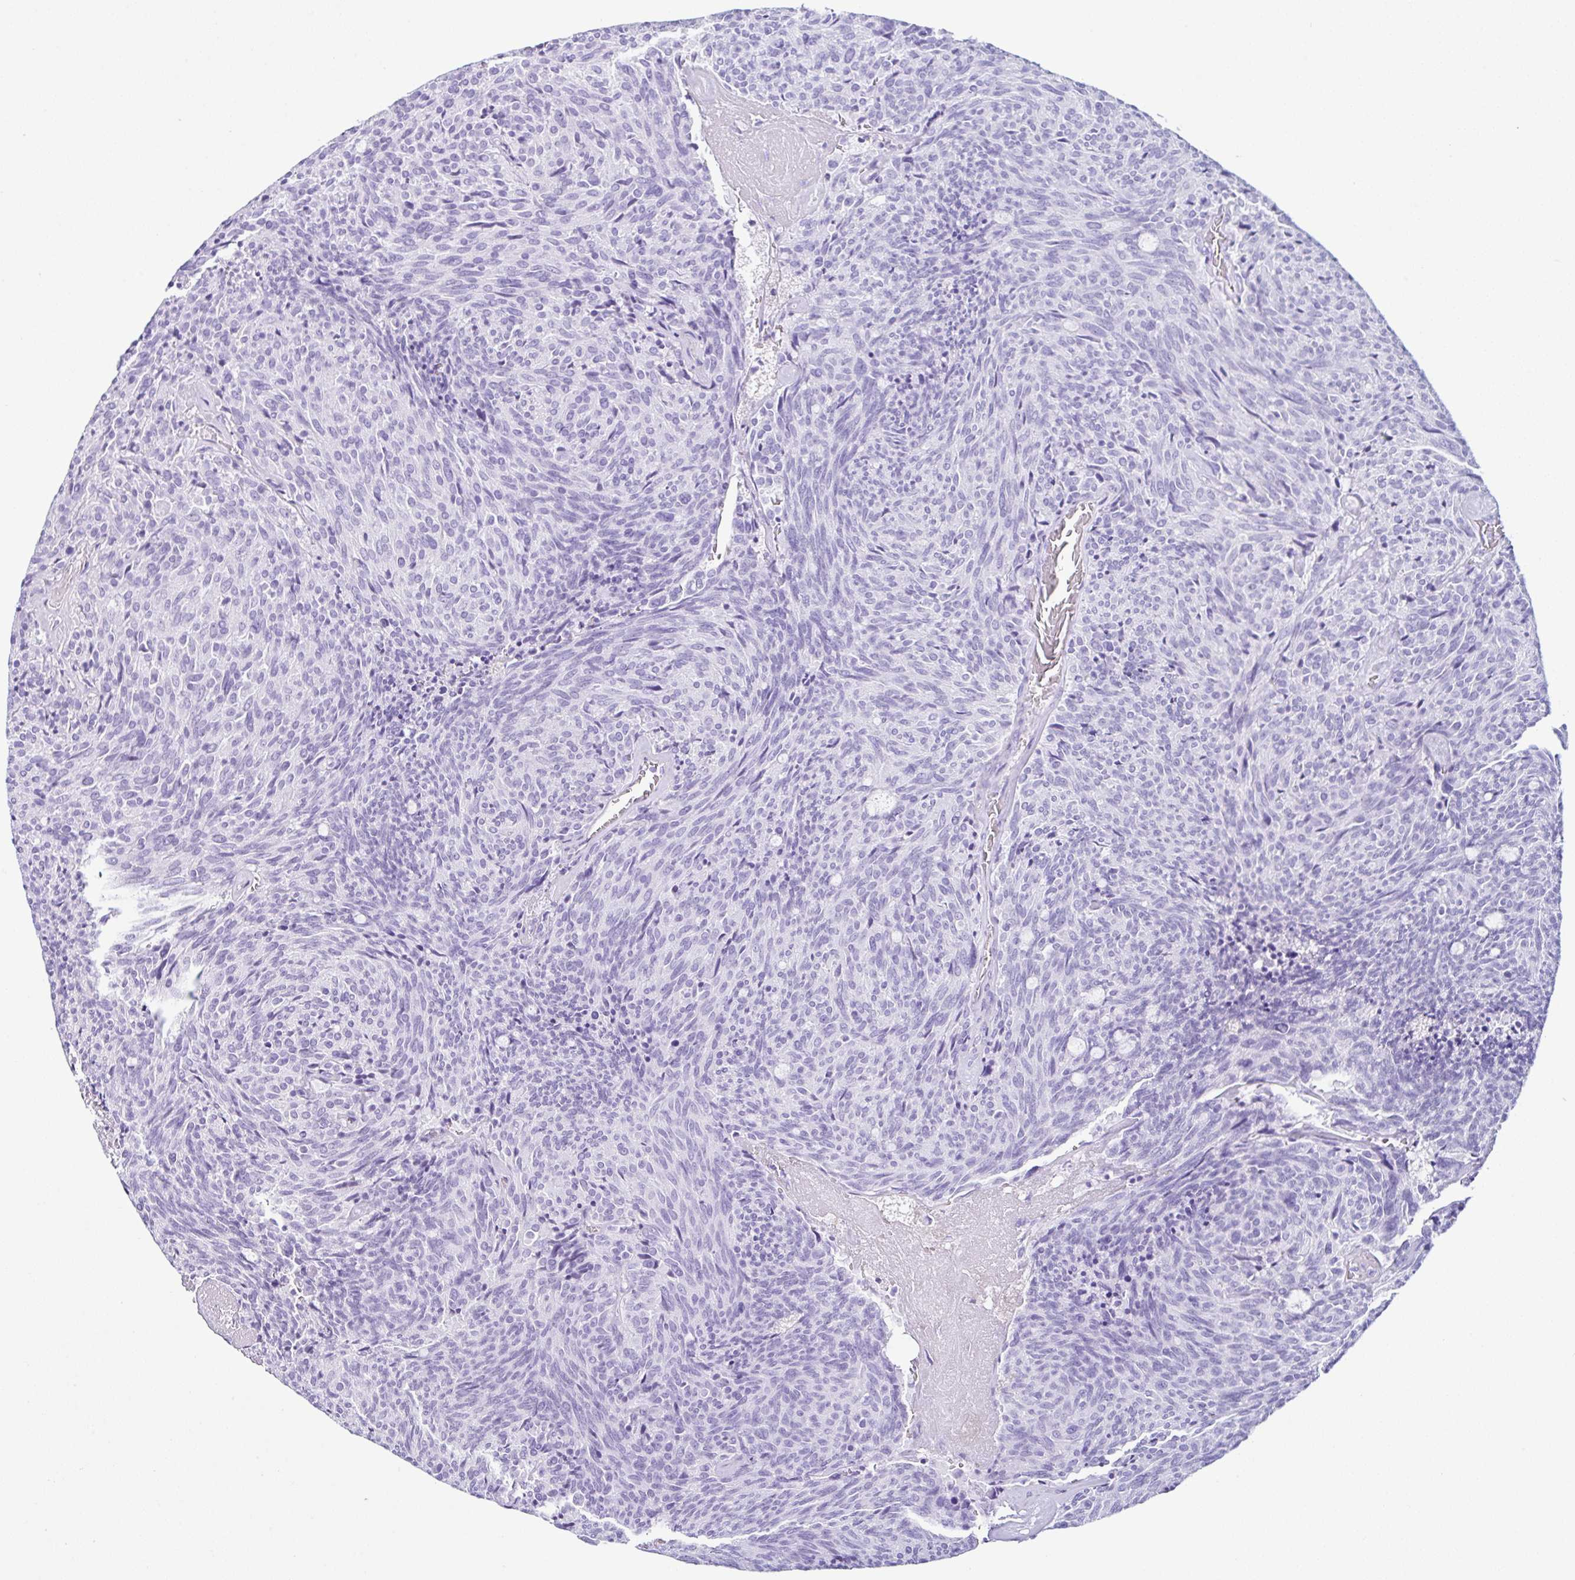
{"staining": {"intensity": "negative", "quantity": "none", "location": "none"}, "tissue": "carcinoid", "cell_type": "Tumor cells", "image_type": "cancer", "snomed": [{"axis": "morphology", "description": "Carcinoid, malignant, NOS"}, {"axis": "topography", "description": "Pancreas"}], "caption": "DAB (3,3'-diaminobenzidine) immunohistochemical staining of carcinoid exhibits no significant positivity in tumor cells. (Stains: DAB (3,3'-diaminobenzidine) immunohistochemistry (IHC) with hematoxylin counter stain, Microscopy: brightfield microscopy at high magnification).", "gene": "PIGF", "patient": {"sex": "female", "age": 54}}